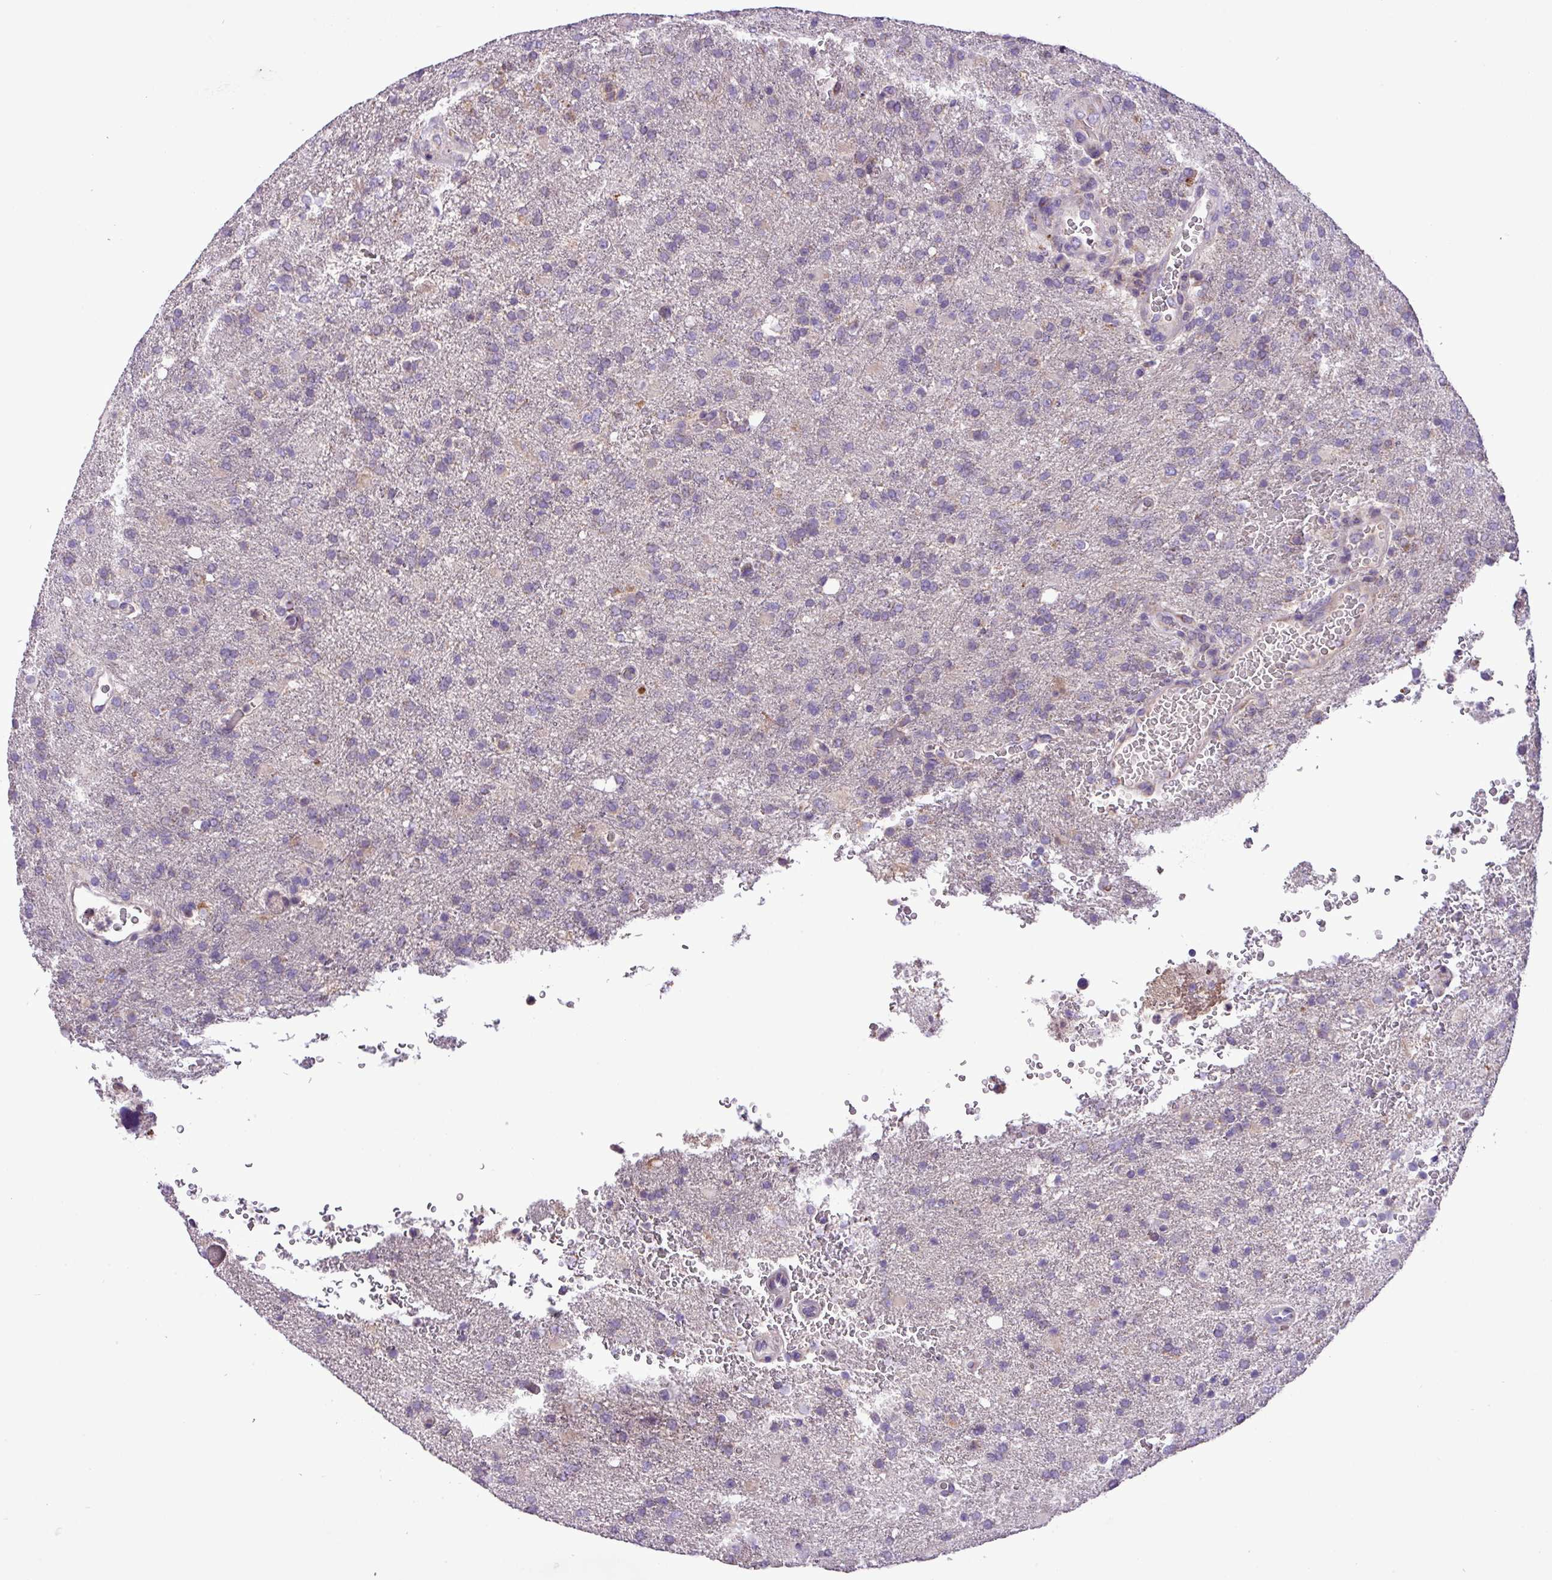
{"staining": {"intensity": "negative", "quantity": "none", "location": "none"}, "tissue": "glioma", "cell_type": "Tumor cells", "image_type": "cancer", "snomed": [{"axis": "morphology", "description": "Glioma, malignant, High grade"}, {"axis": "topography", "description": "Brain"}], "caption": "Histopathology image shows no significant protein expression in tumor cells of malignant glioma (high-grade).", "gene": "FAM183A", "patient": {"sex": "female", "age": 74}}